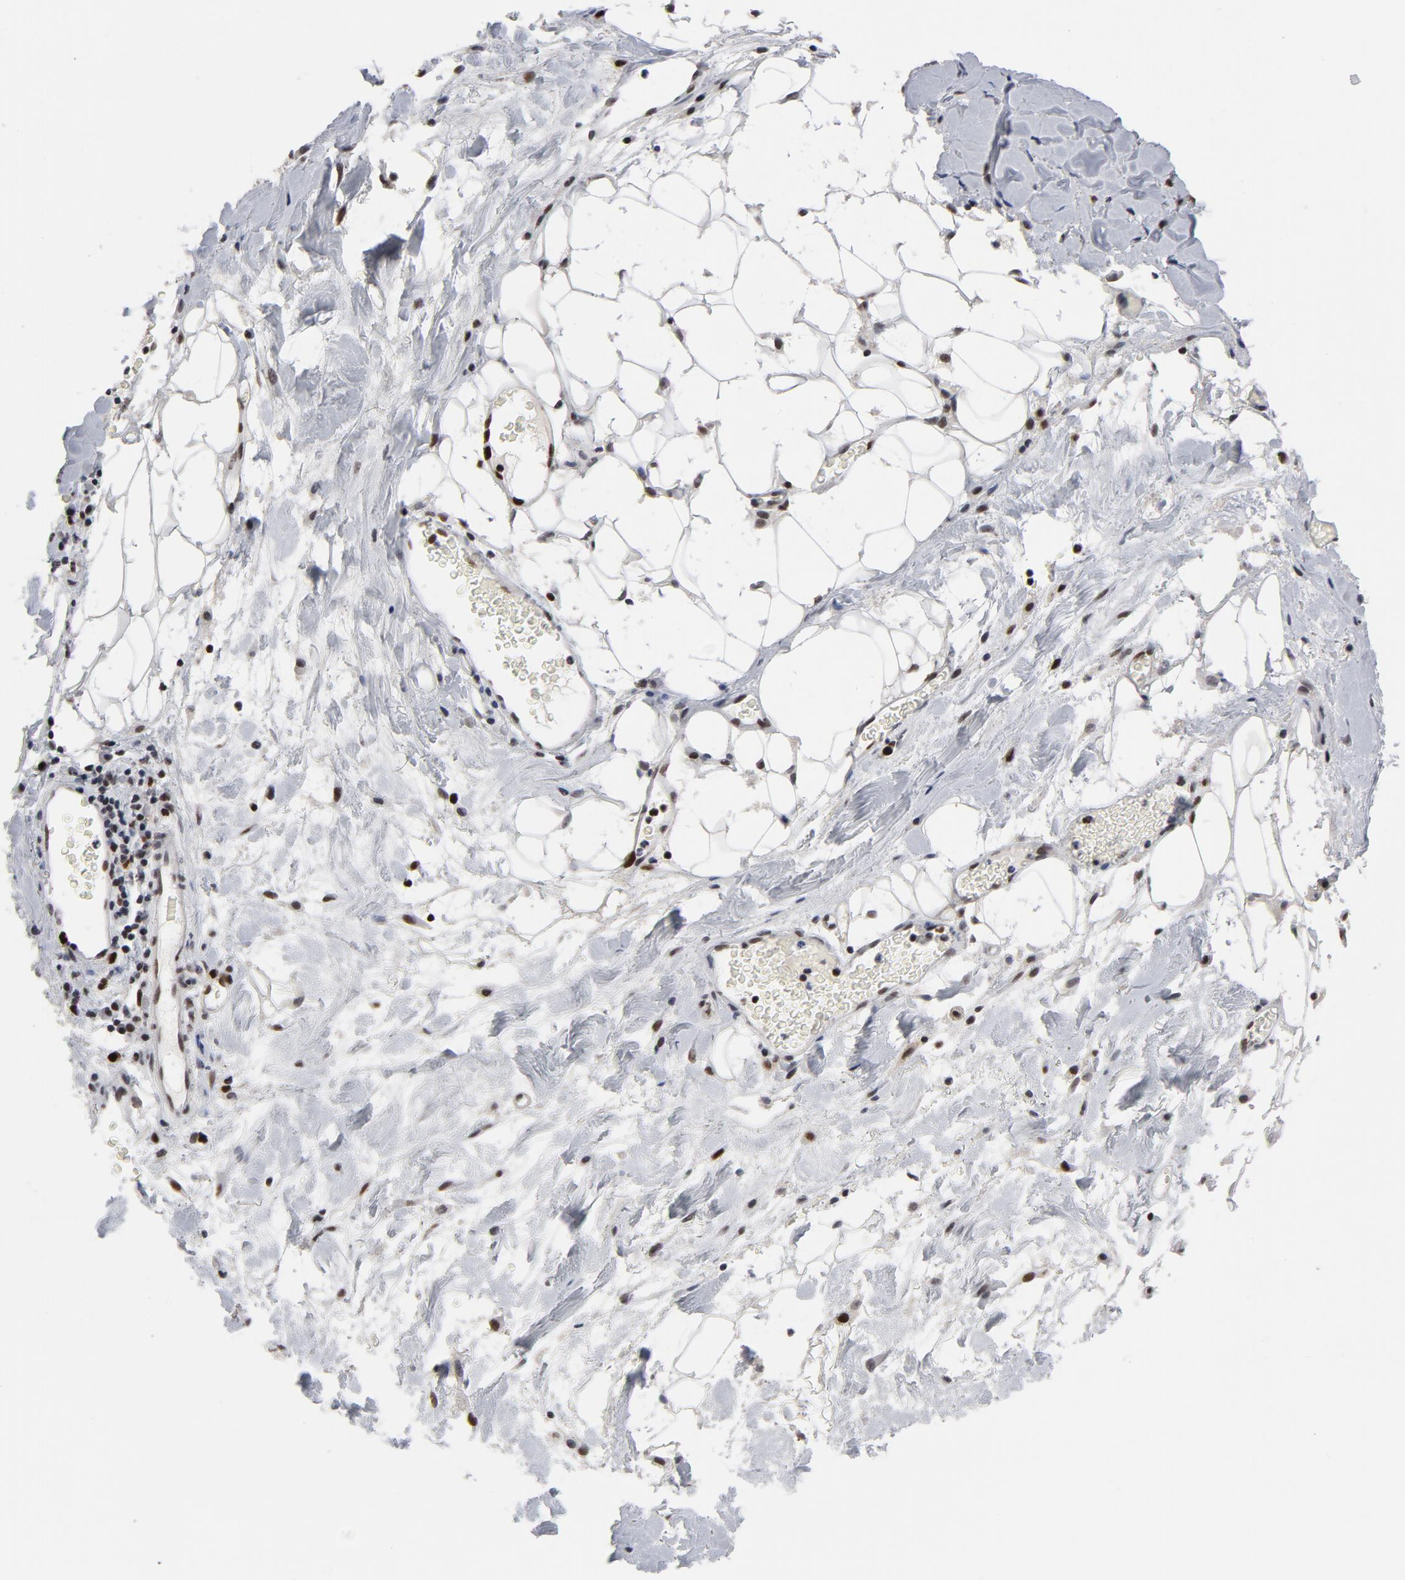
{"staining": {"intensity": "strong", "quantity": "25%-75%", "location": "nuclear"}, "tissue": "skin cancer", "cell_type": "Tumor cells", "image_type": "cancer", "snomed": [{"axis": "morphology", "description": "Squamous cell carcinoma, NOS"}, {"axis": "topography", "description": "Skin"}], "caption": "Protein staining by immunohistochemistry displays strong nuclear staining in approximately 25%-75% of tumor cells in skin cancer. (DAB (3,3'-diaminobenzidine) IHC, brown staining for protein, blue staining for nuclei).", "gene": "RFC4", "patient": {"sex": "male", "age": 84}}